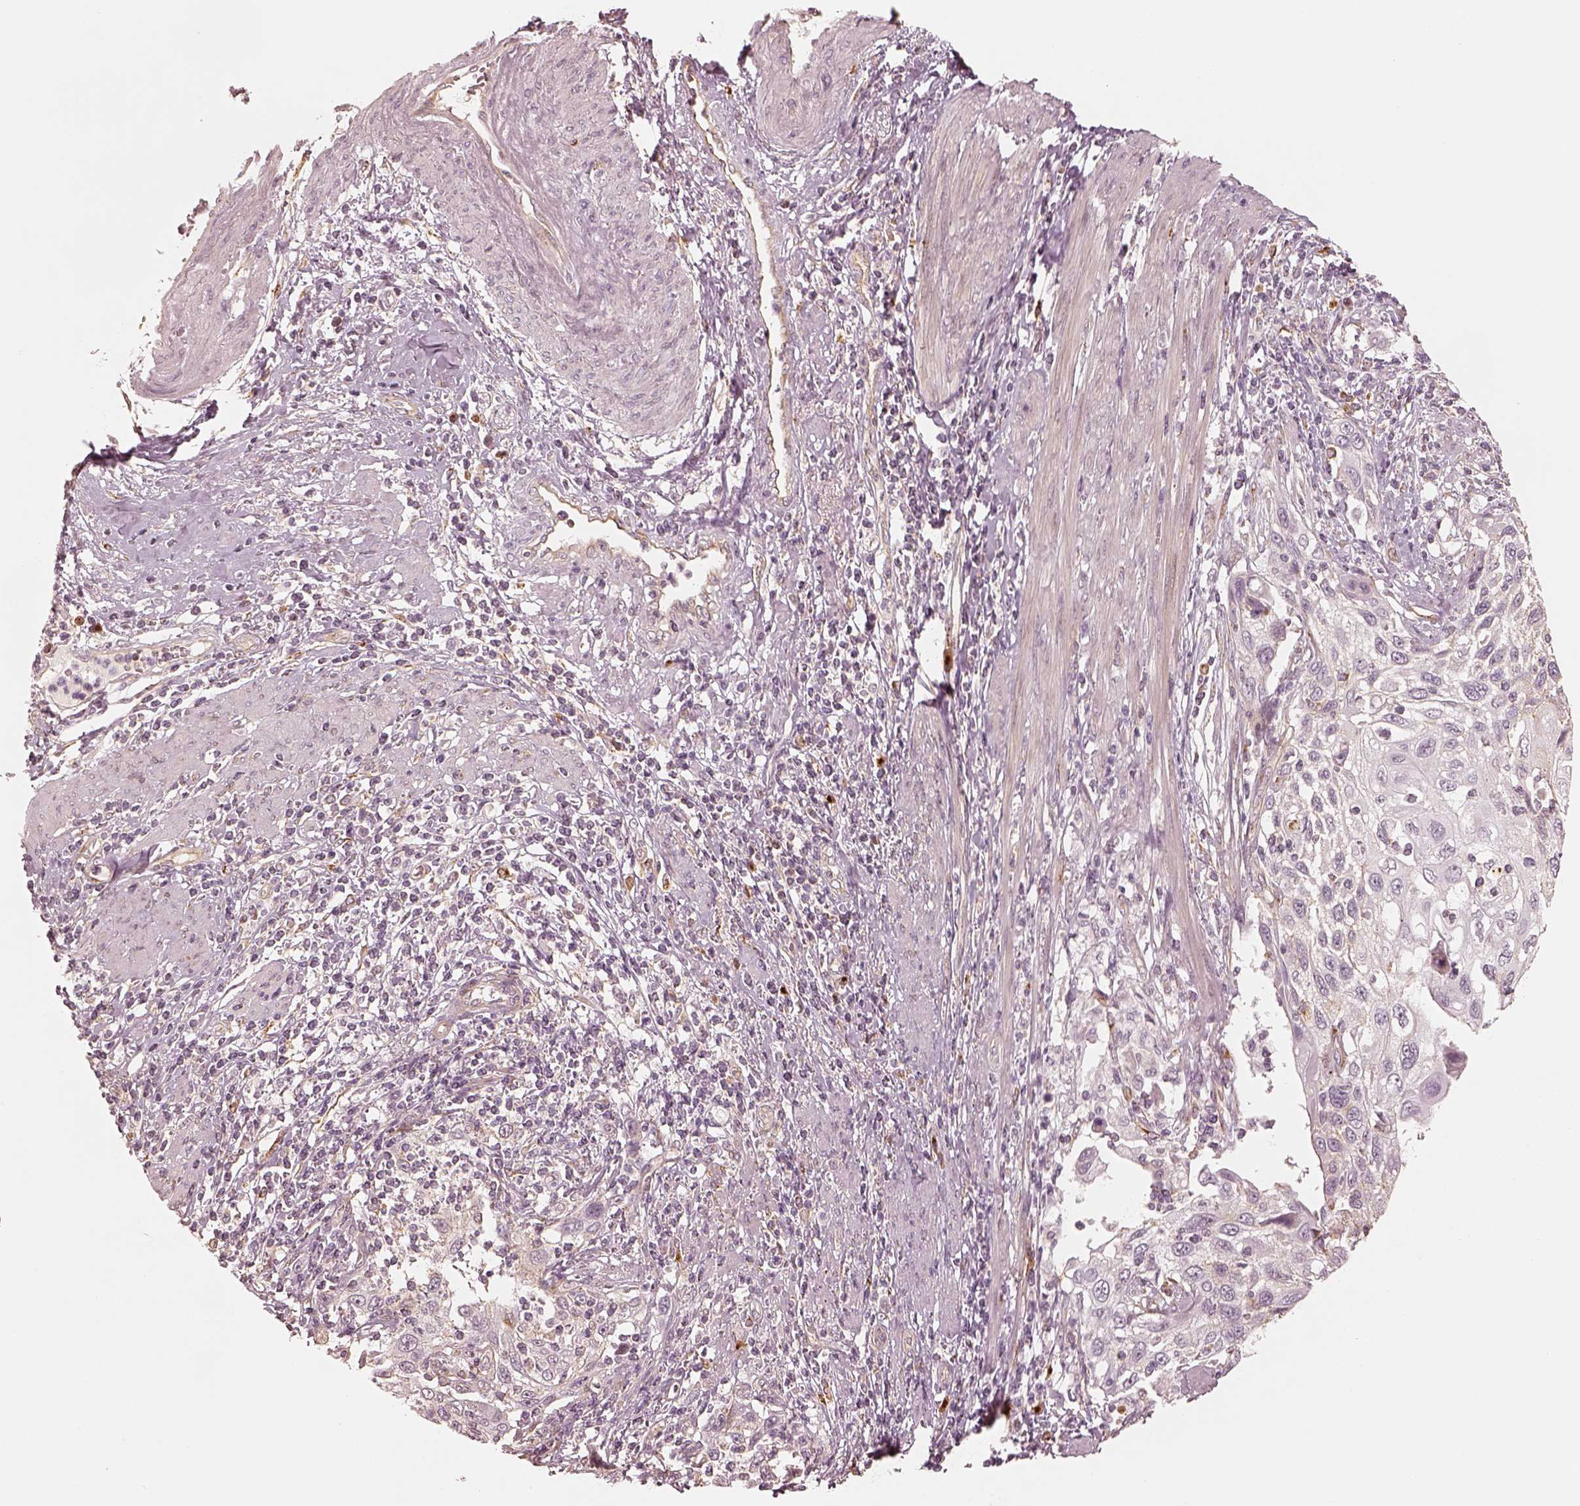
{"staining": {"intensity": "weak", "quantity": "<25%", "location": "cytoplasmic/membranous"}, "tissue": "cervical cancer", "cell_type": "Tumor cells", "image_type": "cancer", "snomed": [{"axis": "morphology", "description": "Squamous cell carcinoma, NOS"}, {"axis": "topography", "description": "Cervix"}], "caption": "A micrograph of human cervical cancer is negative for staining in tumor cells.", "gene": "GORASP2", "patient": {"sex": "female", "age": 70}}